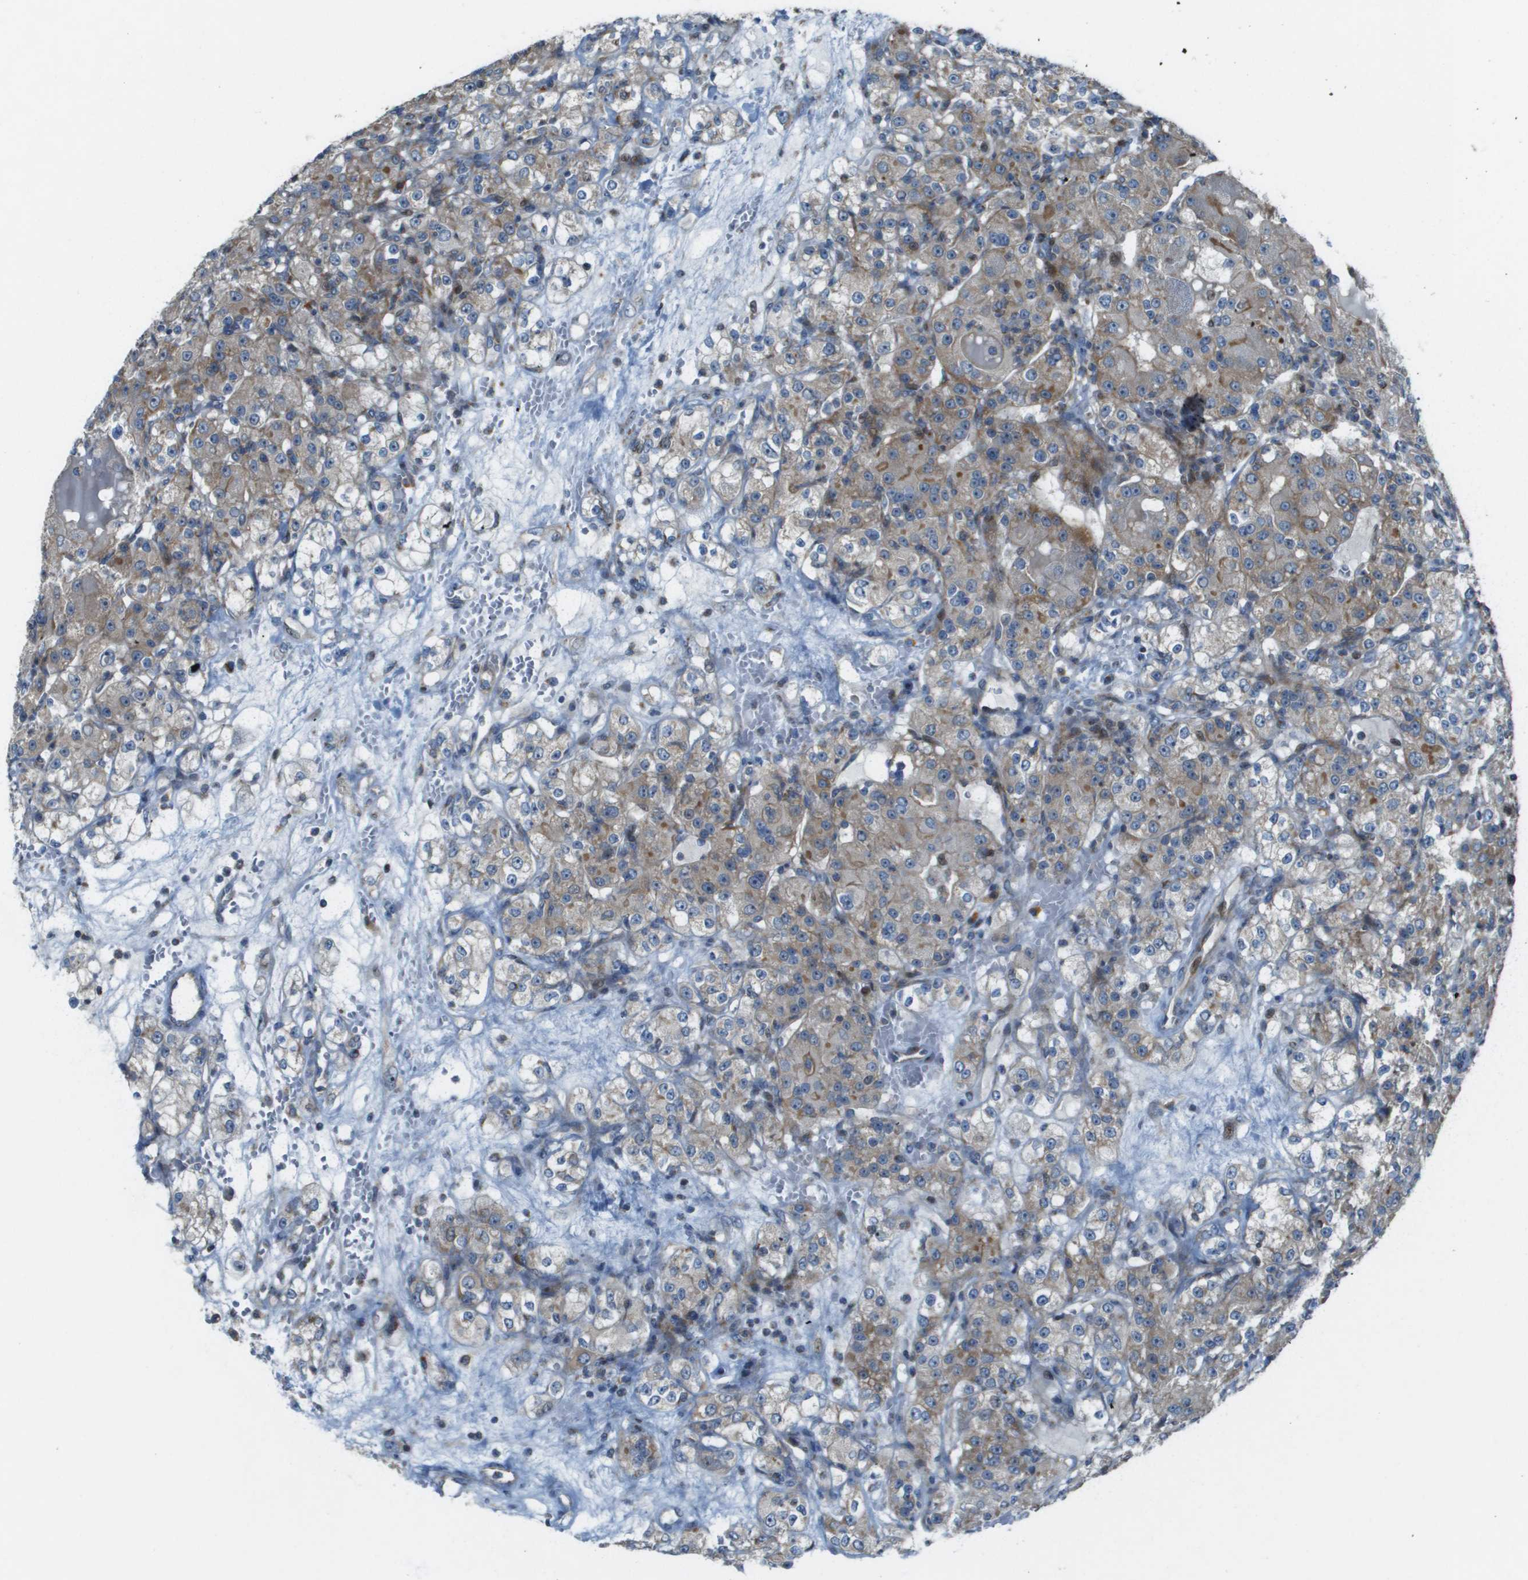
{"staining": {"intensity": "weak", "quantity": ">75%", "location": "cytoplasmic/membranous"}, "tissue": "renal cancer", "cell_type": "Tumor cells", "image_type": "cancer", "snomed": [{"axis": "morphology", "description": "Normal tissue, NOS"}, {"axis": "morphology", "description": "Adenocarcinoma, NOS"}, {"axis": "topography", "description": "Kidney"}], "caption": "DAB immunohistochemical staining of human renal cancer (adenocarcinoma) shows weak cytoplasmic/membranous protein expression in approximately >75% of tumor cells. (brown staining indicates protein expression, while blue staining denotes nuclei).", "gene": "MGAT3", "patient": {"sex": "male", "age": 61}}